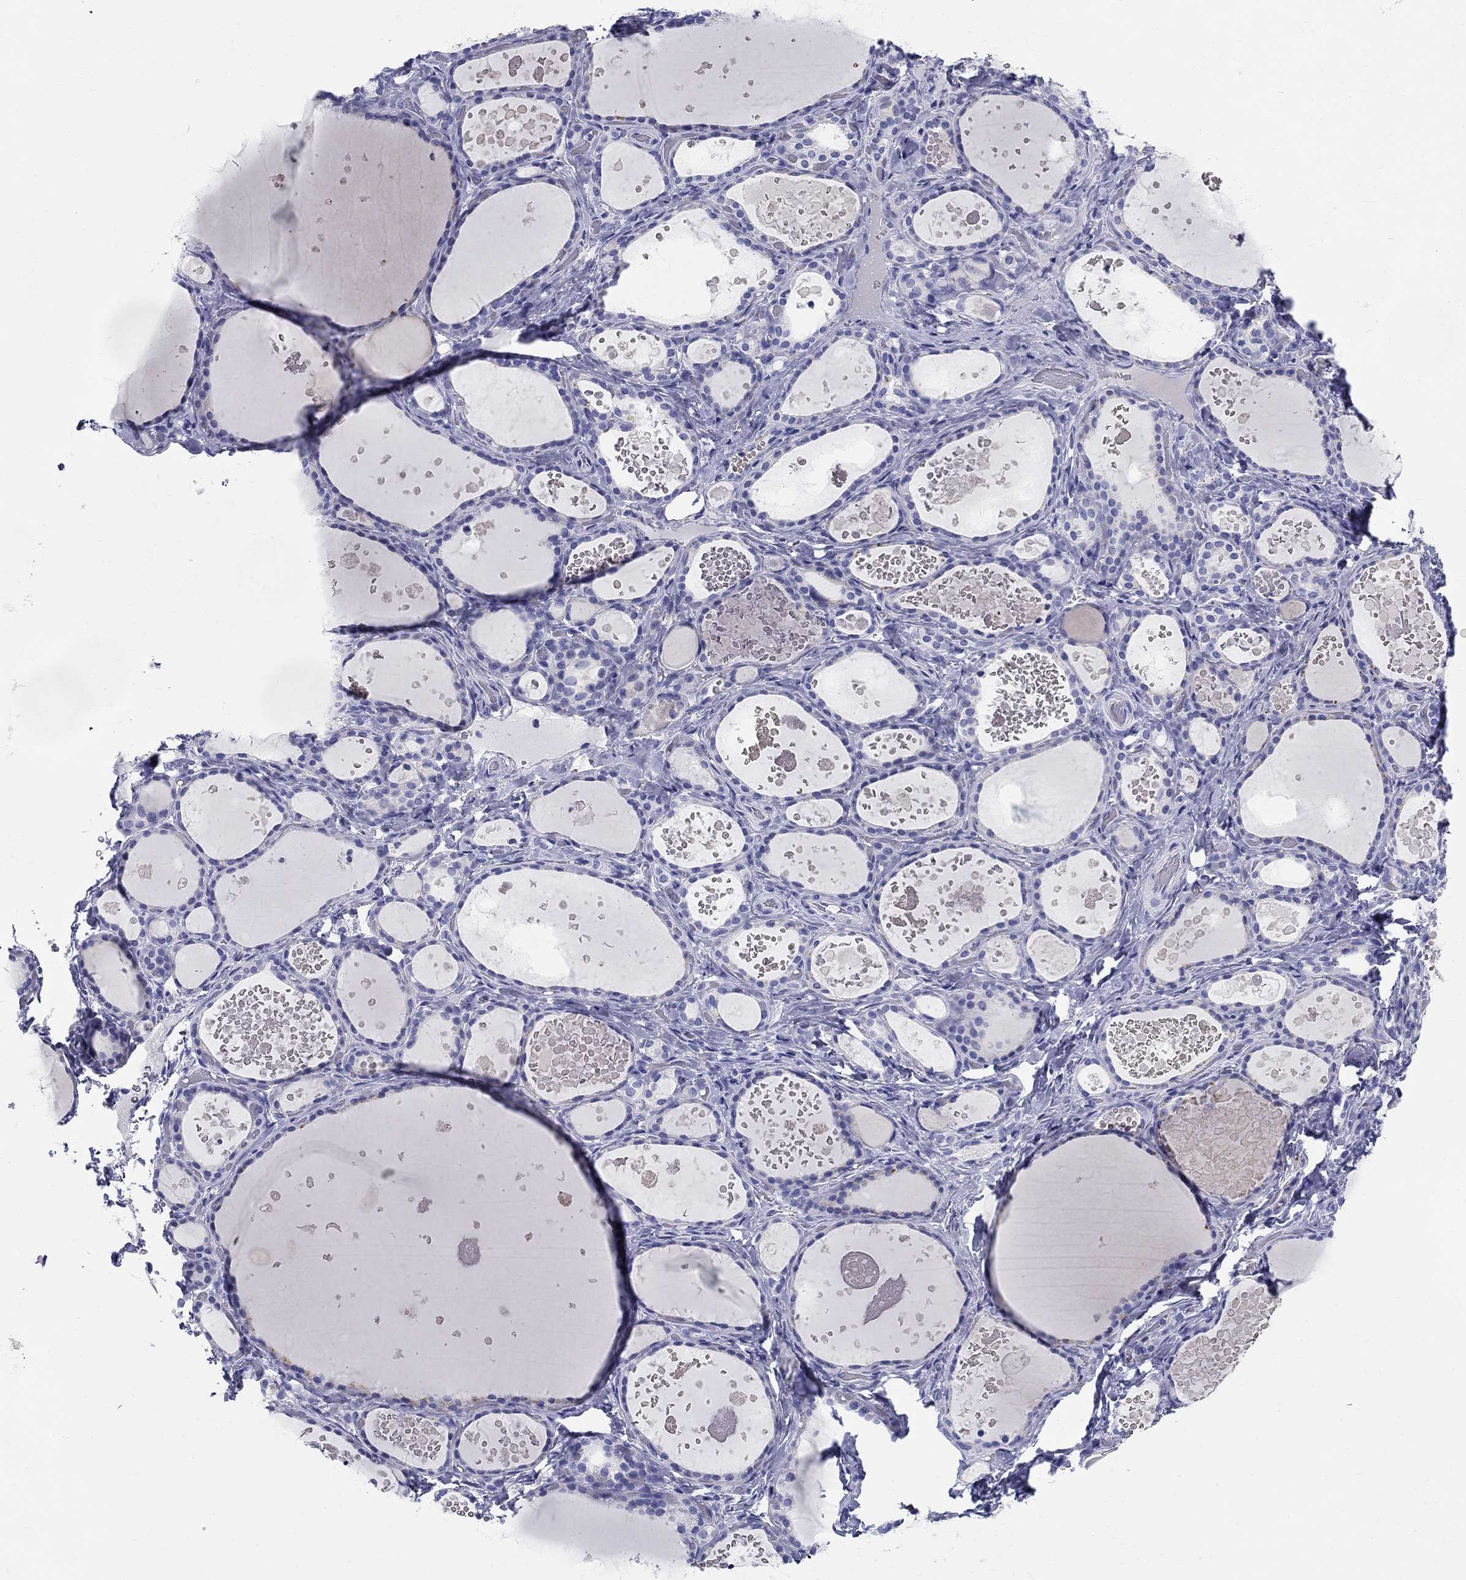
{"staining": {"intensity": "negative", "quantity": "none", "location": "none"}, "tissue": "thyroid gland", "cell_type": "Glandular cells", "image_type": "normal", "snomed": [{"axis": "morphology", "description": "Normal tissue, NOS"}, {"axis": "topography", "description": "Thyroid gland"}], "caption": "DAB (3,3'-diaminobenzidine) immunohistochemical staining of unremarkable human thyroid gland exhibits no significant positivity in glandular cells. The staining was performed using DAB to visualize the protein expression in brown, while the nuclei were stained in blue with hematoxylin (Magnification: 20x).", "gene": "LAMP5", "patient": {"sex": "female", "age": 56}}